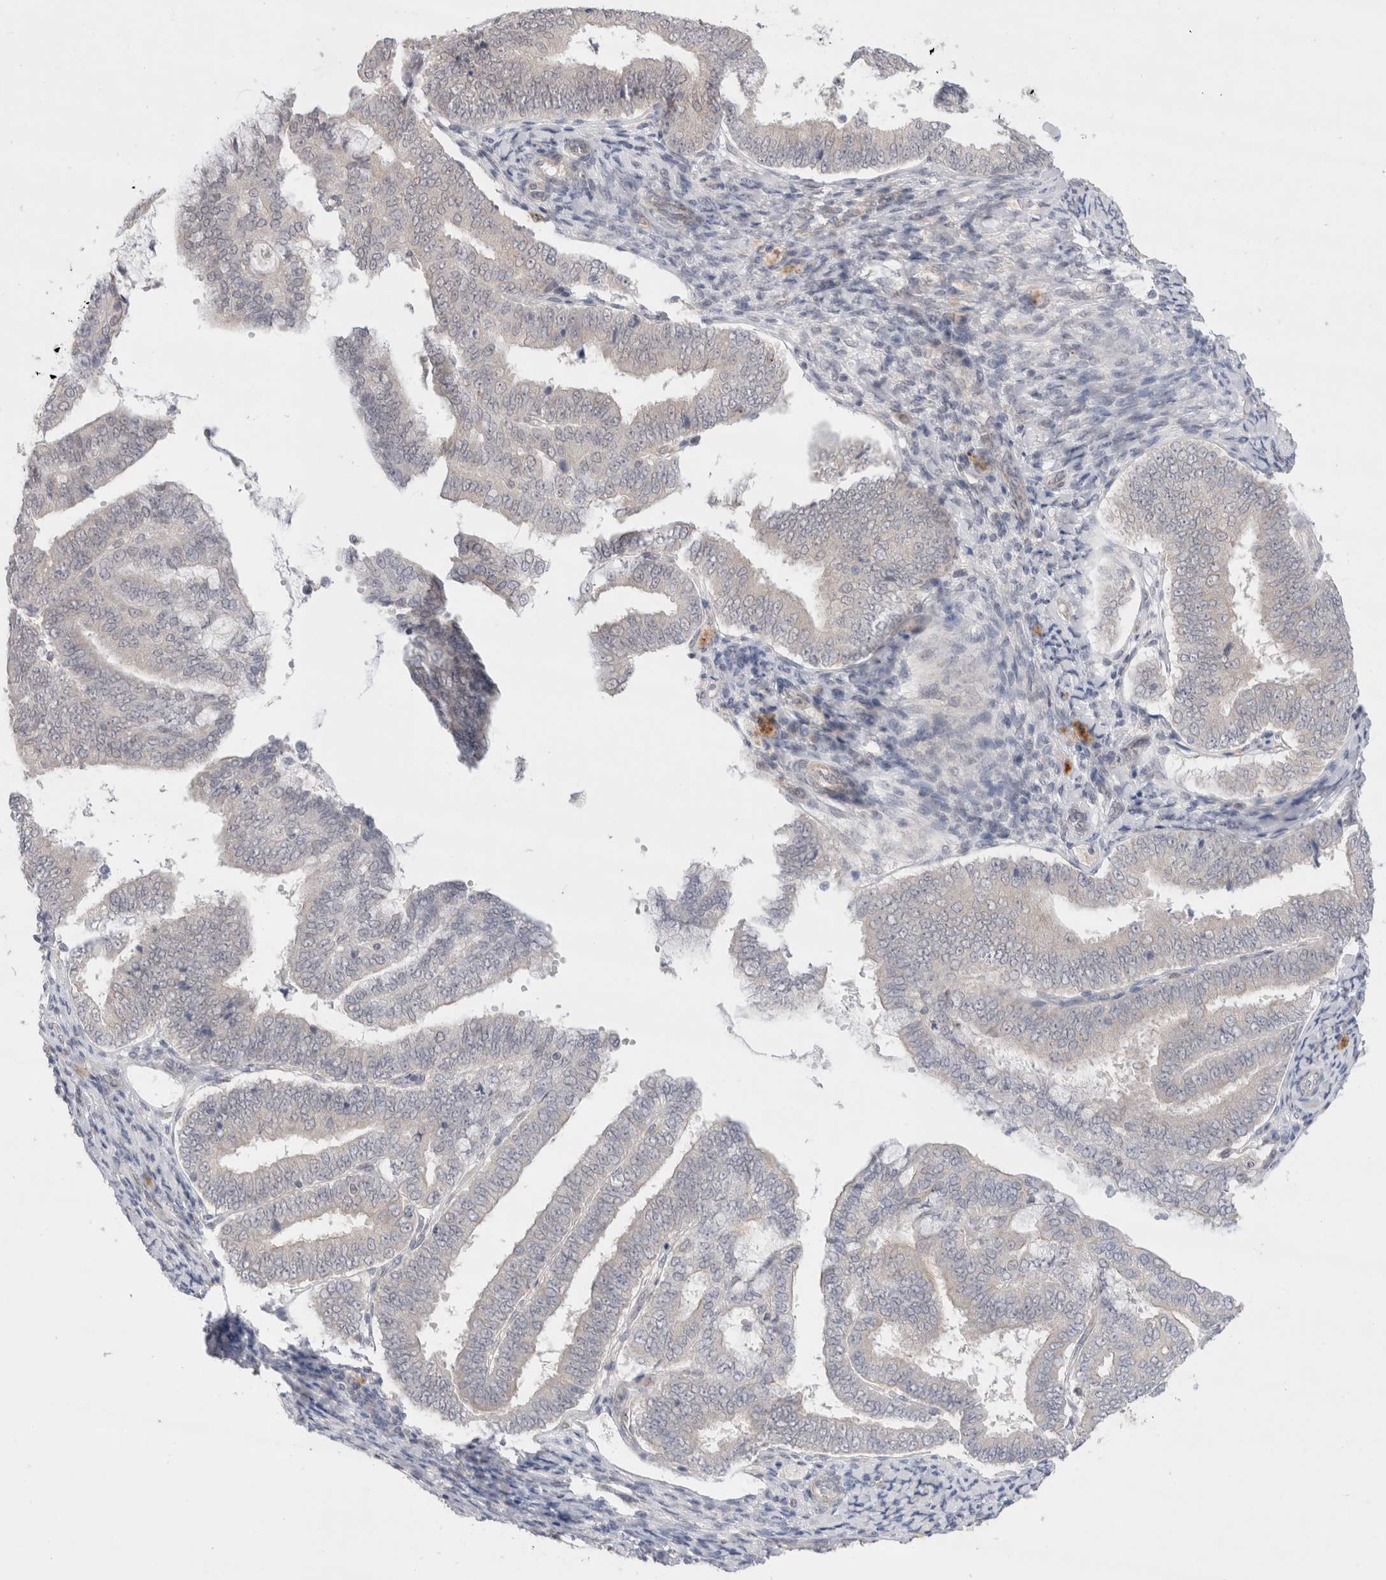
{"staining": {"intensity": "negative", "quantity": "none", "location": "none"}, "tissue": "endometrial cancer", "cell_type": "Tumor cells", "image_type": "cancer", "snomed": [{"axis": "morphology", "description": "Adenocarcinoma, NOS"}, {"axis": "topography", "description": "Endometrium"}], "caption": "This is a histopathology image of immunohistochemistry (IHC) staining of endometrial adenocarcinoma, which shows no positivity in tumor cells. (Brightfield microscopy of DAB (3,3'-diaminobenzidine) immunohistochemistry (IHC) at high magnification).", "gene": "BICD2", "patient": {"sex": "female", "age": 63}}